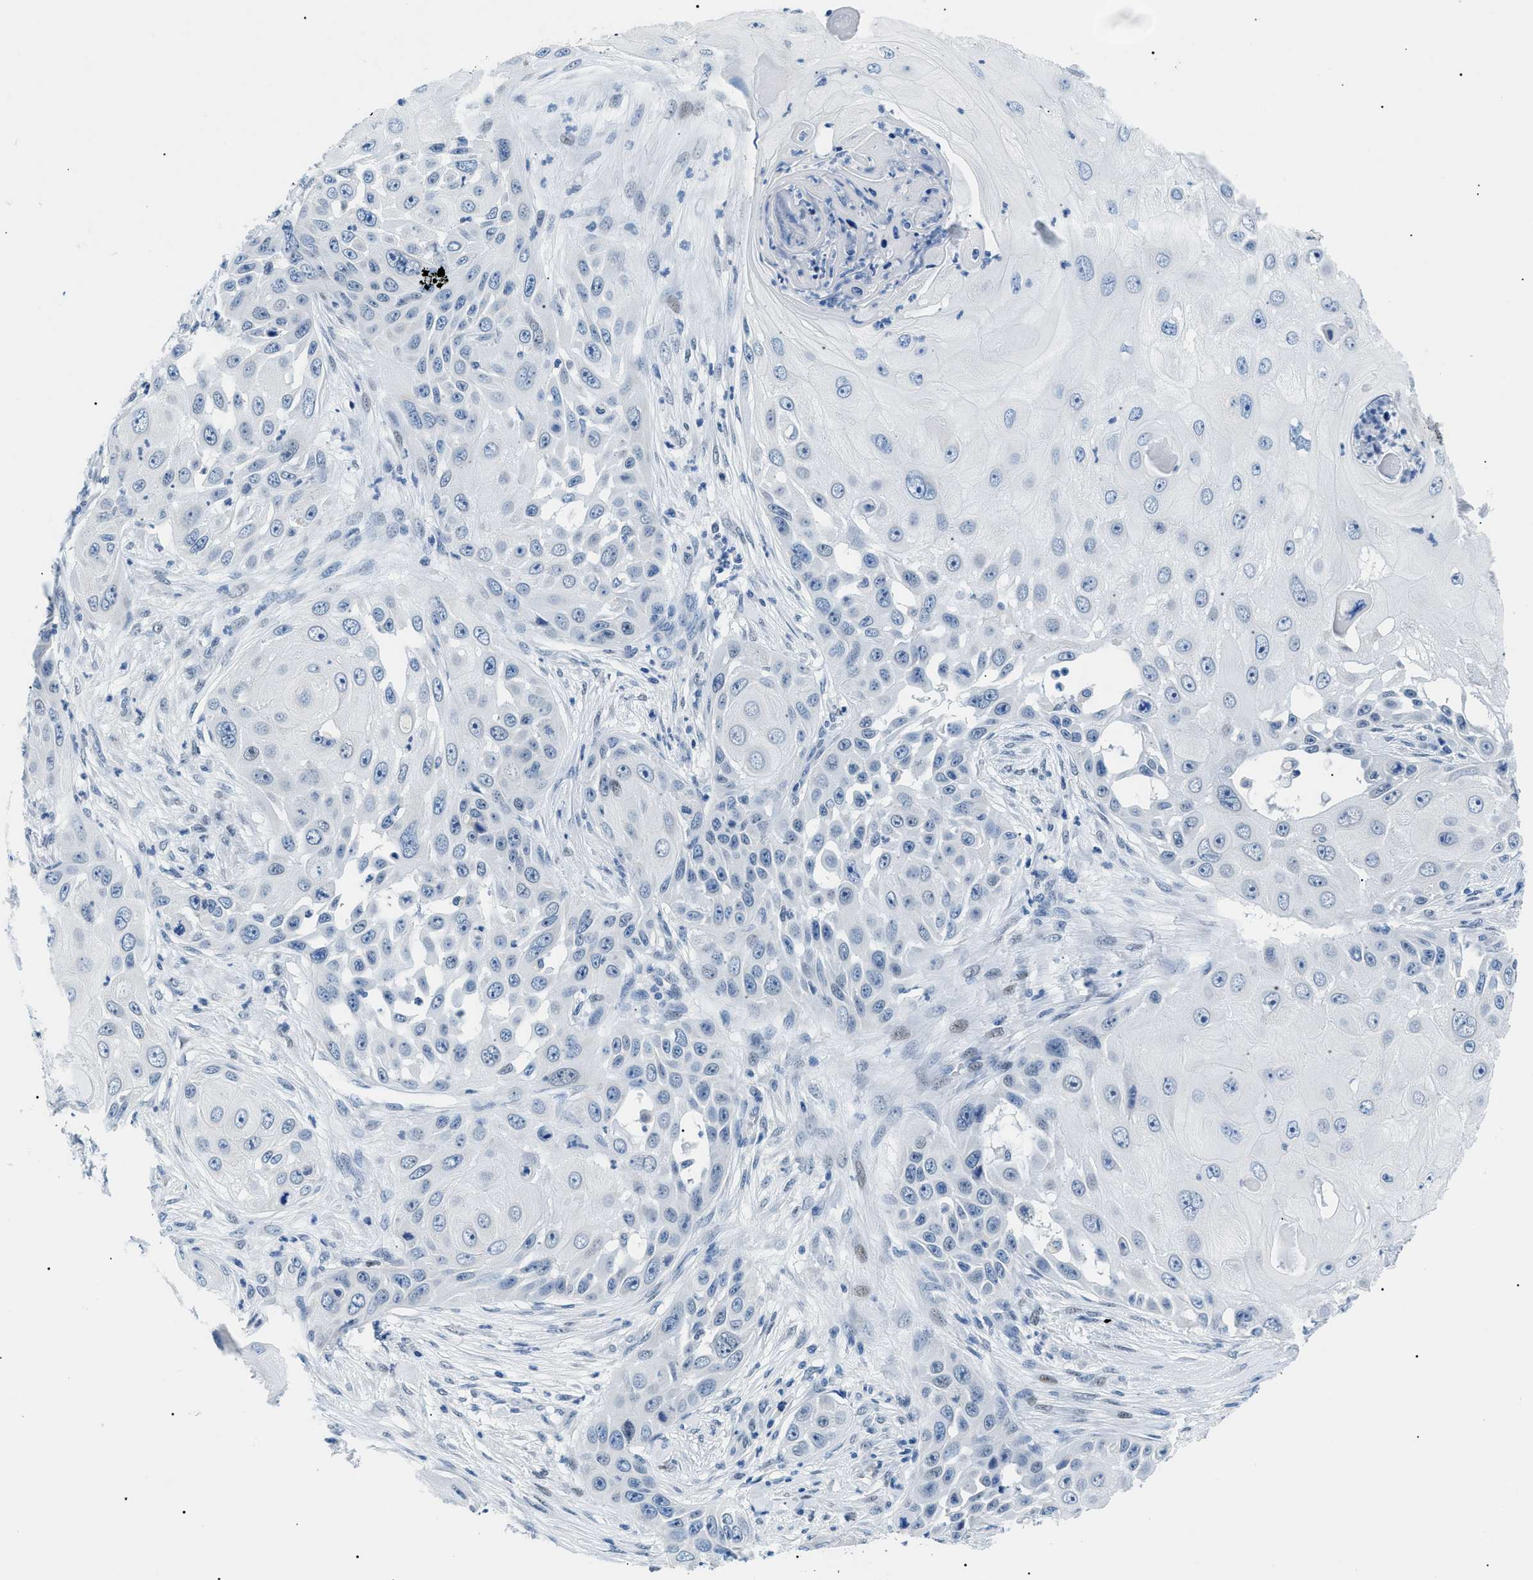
{"staining": {"intensity": "negative", "quantity": "none", "location": "none"}, "tissue": "skin cancer", "cell_type": "Tumor cells", "image_type": "cancer", "snomed": [{"axis": "morphology", "description": "Squamous cell carcinoma, NOS"}, {"axis": "topography", "description": "Skin"}], "caption": "Immunohistochemistry (IHC) photomicrograph of neoplastic tissue: human skin squamous cell carcinoma stained with DAB exhibits no significant protein positivity in tumor cells.", "gene": "SMARCC1", "patient": {"sex": "female", "age": 44}}